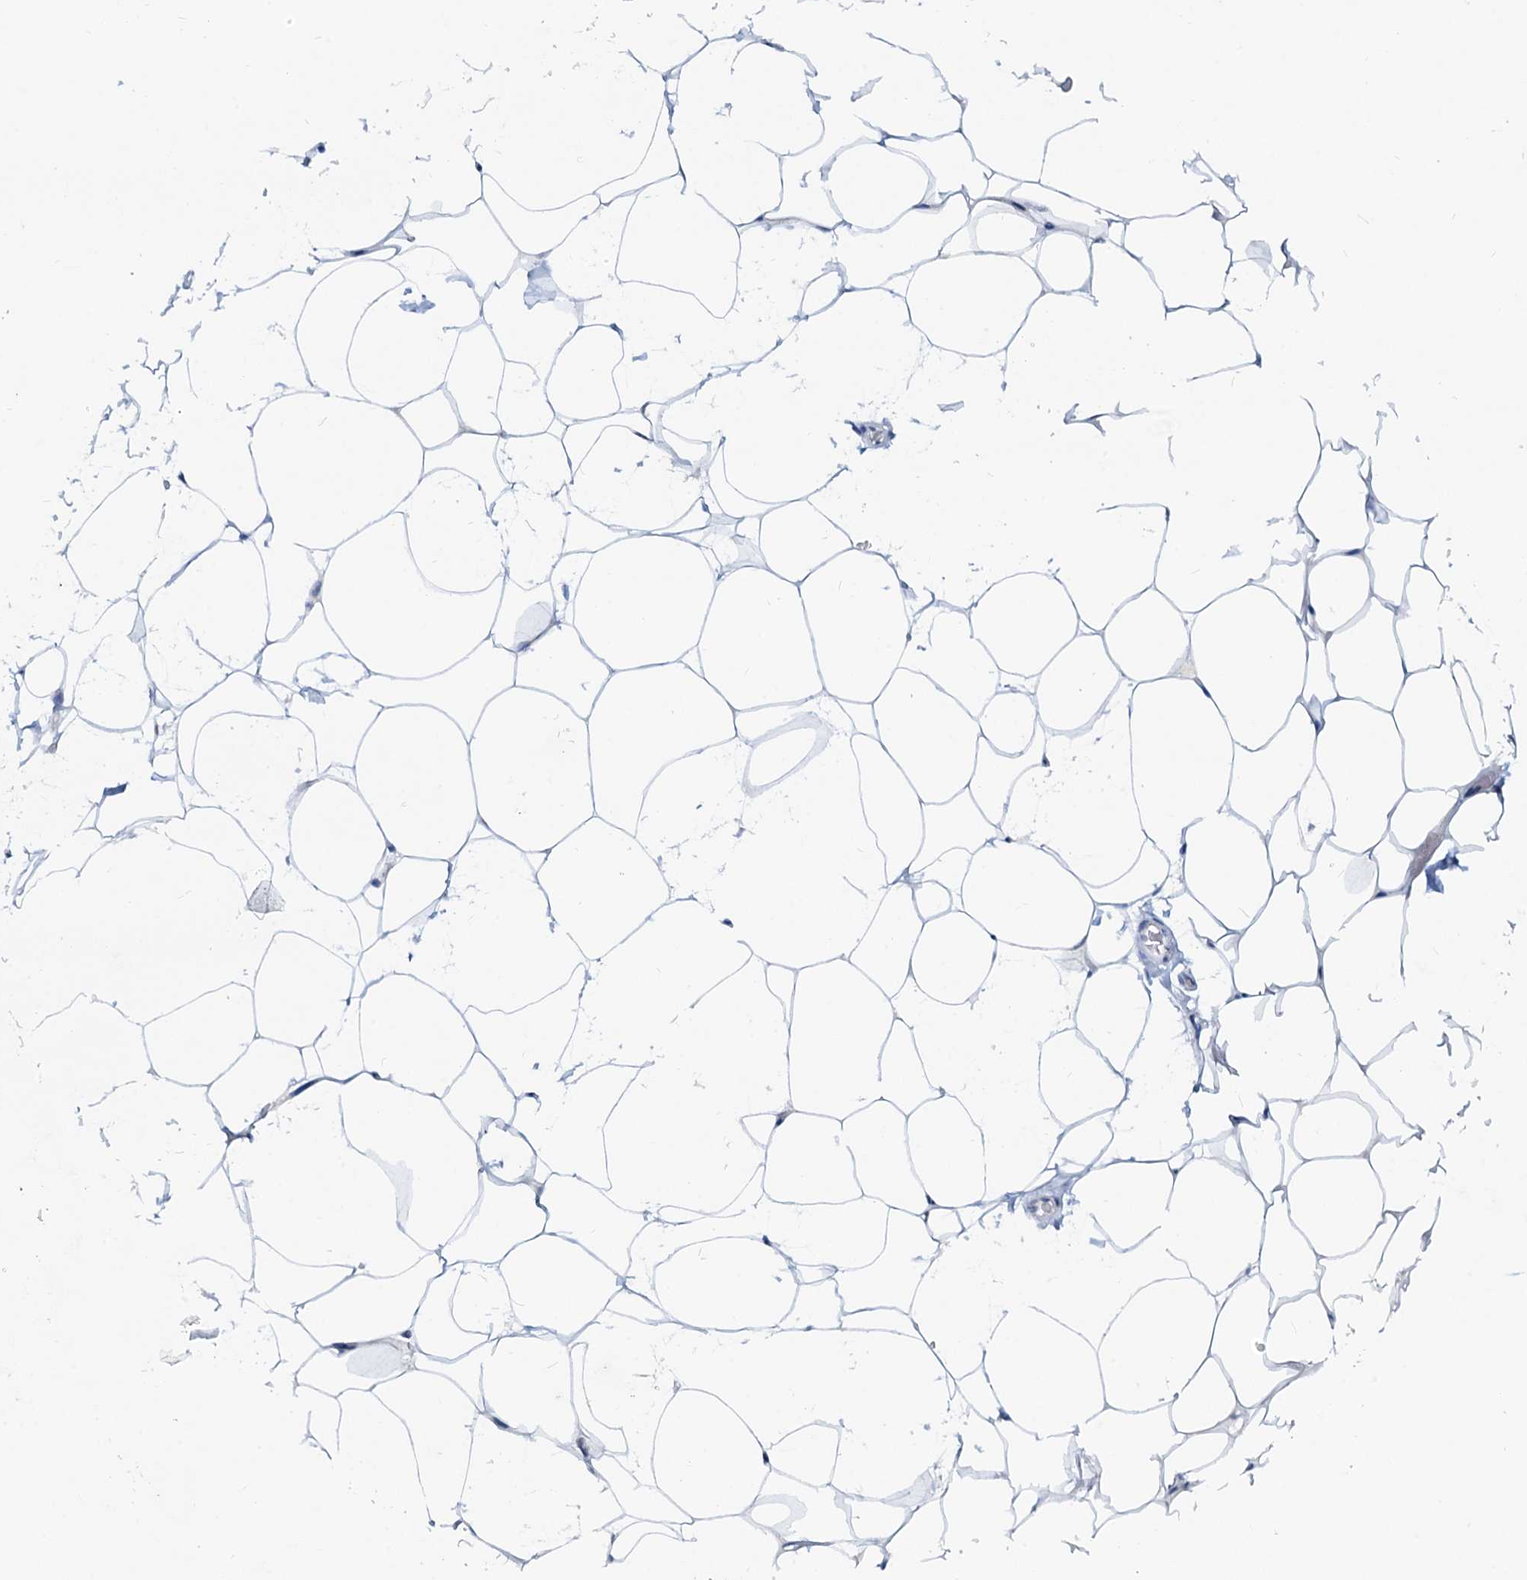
{"staining": {"intensity": "negative", "quantity": "none", "location": "none"}, "tissue": "adipose tissue", "cell_type": "Adipocytes", "image_type": "normal", "snomed": [{"axis": "morphology", "description": "Normal tissue, NOS"}, {"axis": "topography", "description": "Breast"}], "caption": "The IHC micrograph has no significant expression in adipocytes of adipose tissue. (Brightfield microscopy of DAB (3,3'-diaminobenzidine) immunohistochemistry at high magnification).", "gene": "PTGES3", "patient": {"sex": "female", "age": 26}}